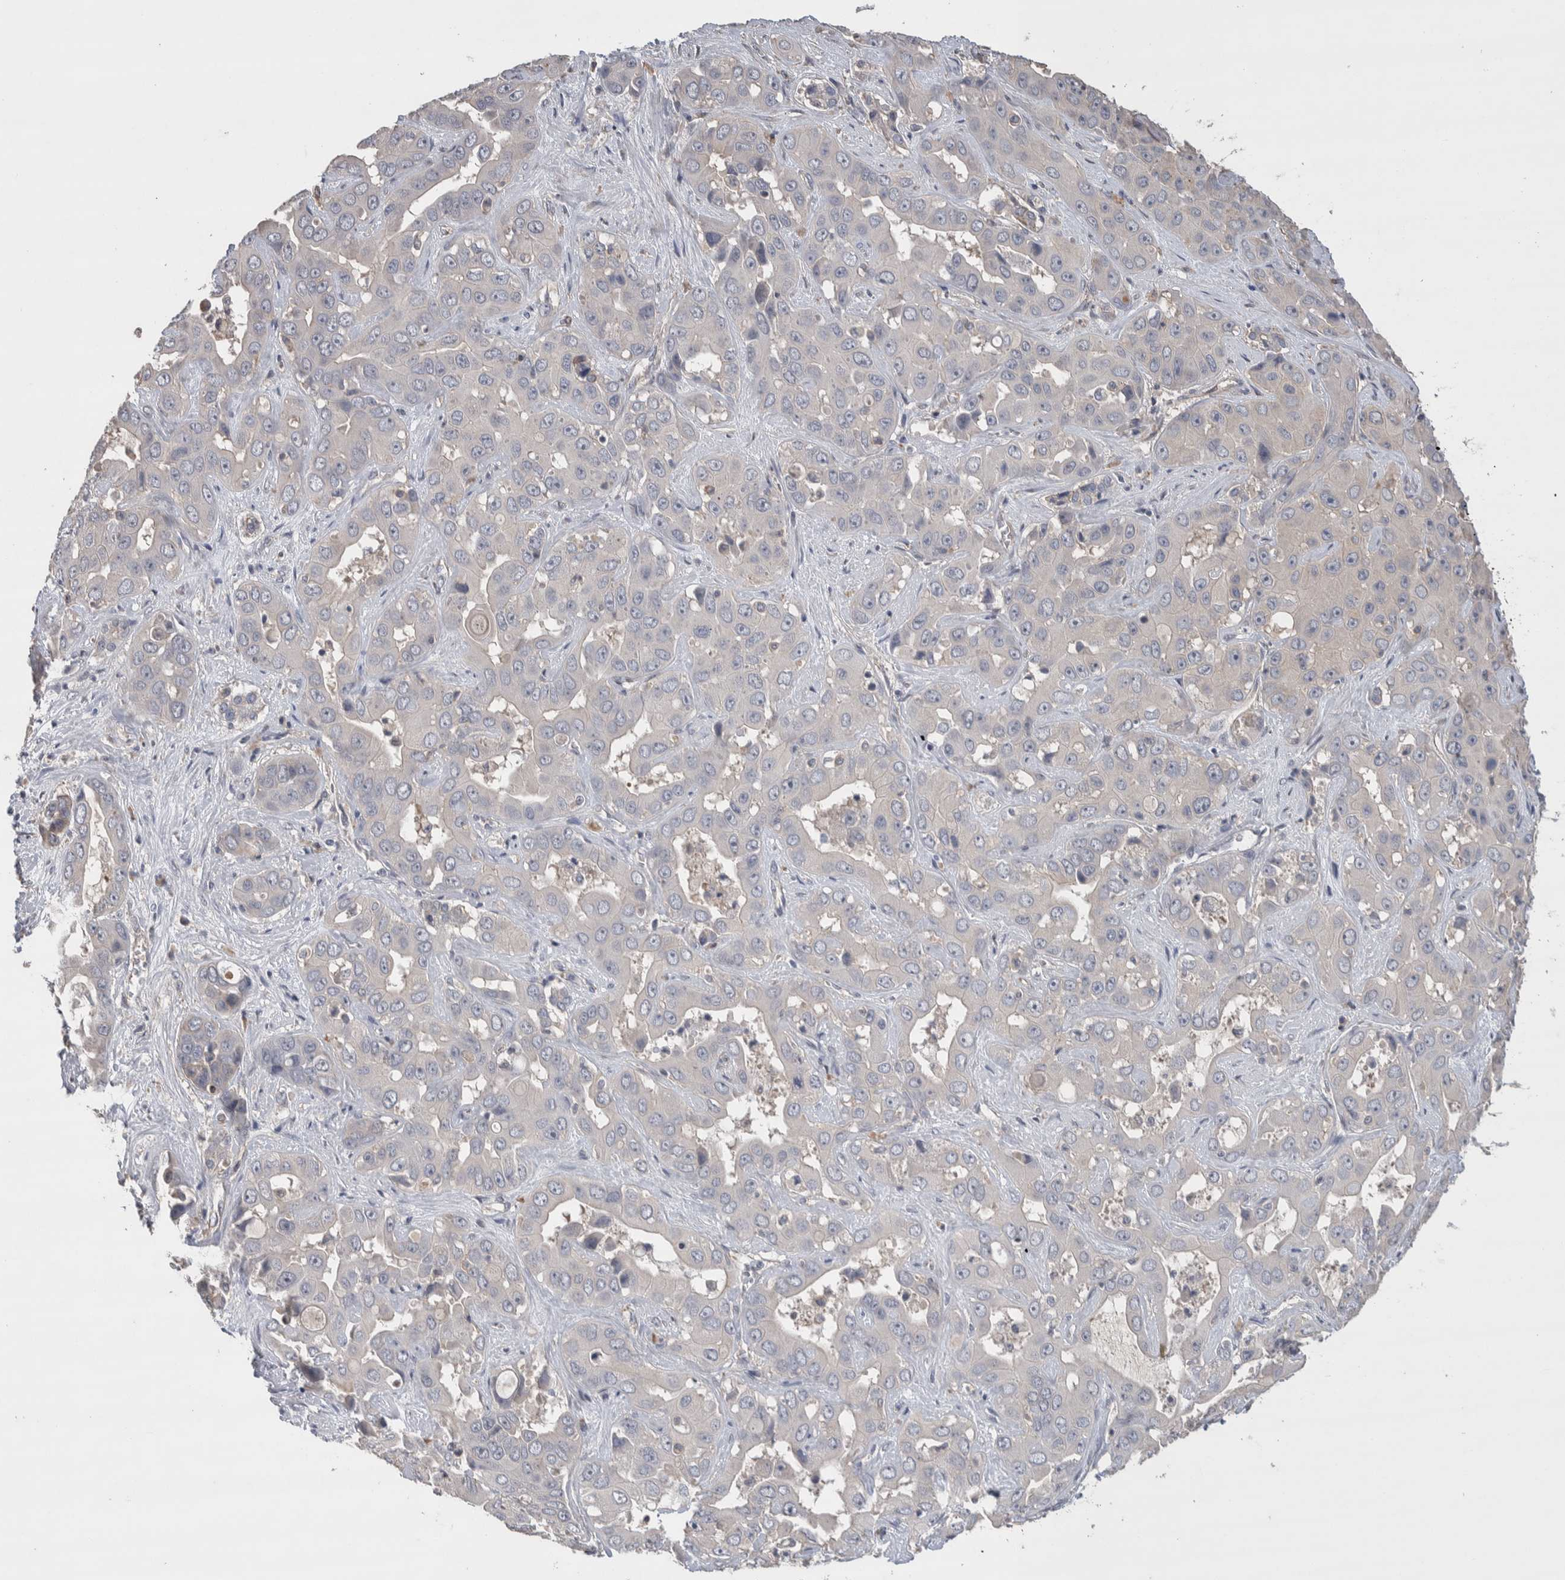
{"staining": {"intensity": "negative", "quantity": "none", "location": "none"}, "tissue": "liver cancer", "cell_type": "Tumor cells", "image_type": "cancer", "snomed": [{"axis": "morphology", "description": "Cholangiocarcinoma"}, {"axis": "topography", "description": "Liver"}], "caption": "DAB immunohistochemical staining of human cholangiocarcinoma (liver) displays no significant positivity in tumor cells. (Brightfield microscopy of DAB (3,3'-diaminobenzidine) IHC at high magnification).", "gene": "GCNA", "patient": {"sex": "female", "age": 52}}